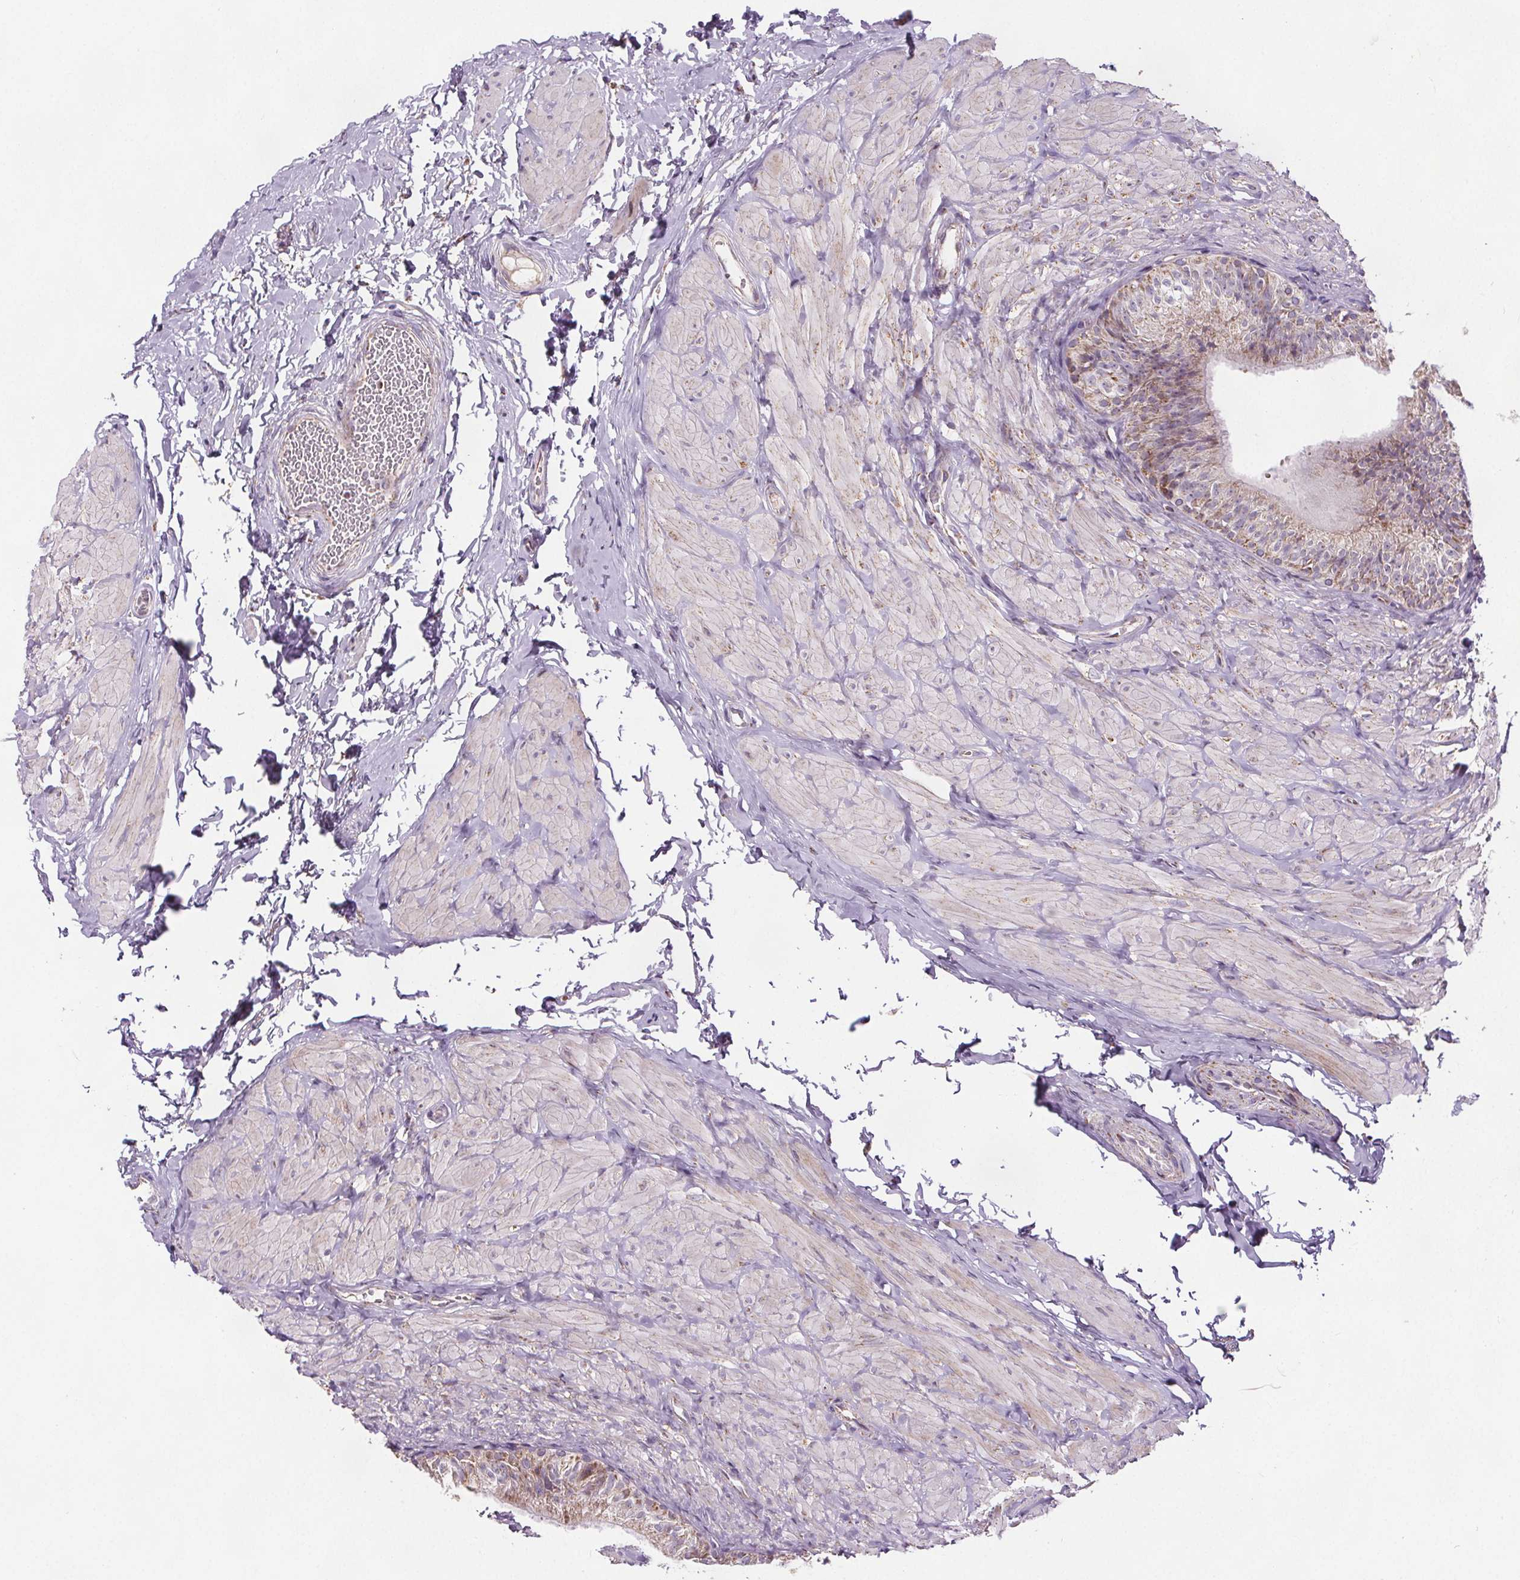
{"staining": {"intensity": "moderate", "quantity": "<25%", "location": "cytoplasmic/membranous"}, "tissue": "epididymis", "cell_type": "Glandular cells", "image_type": "normal", "snomed": [{"axis": "morphology", "description": "Normal tissue, NOS"}, {"axis": "topography", "description": "Epididymis, spermatic cord, NOS"}, {"axis": "topography", "description": "Epididymis"}, {"axis": "topography", "description": "Peripheral nerve tissue"}], "caption": "This is an image of IHC staining of benign epididymis, which shows moderate positivity in the cytoplasmic/membranous of glandular cells.", "gene": "SUCLA2", "patient": {"sex": "male", "age": 29}}